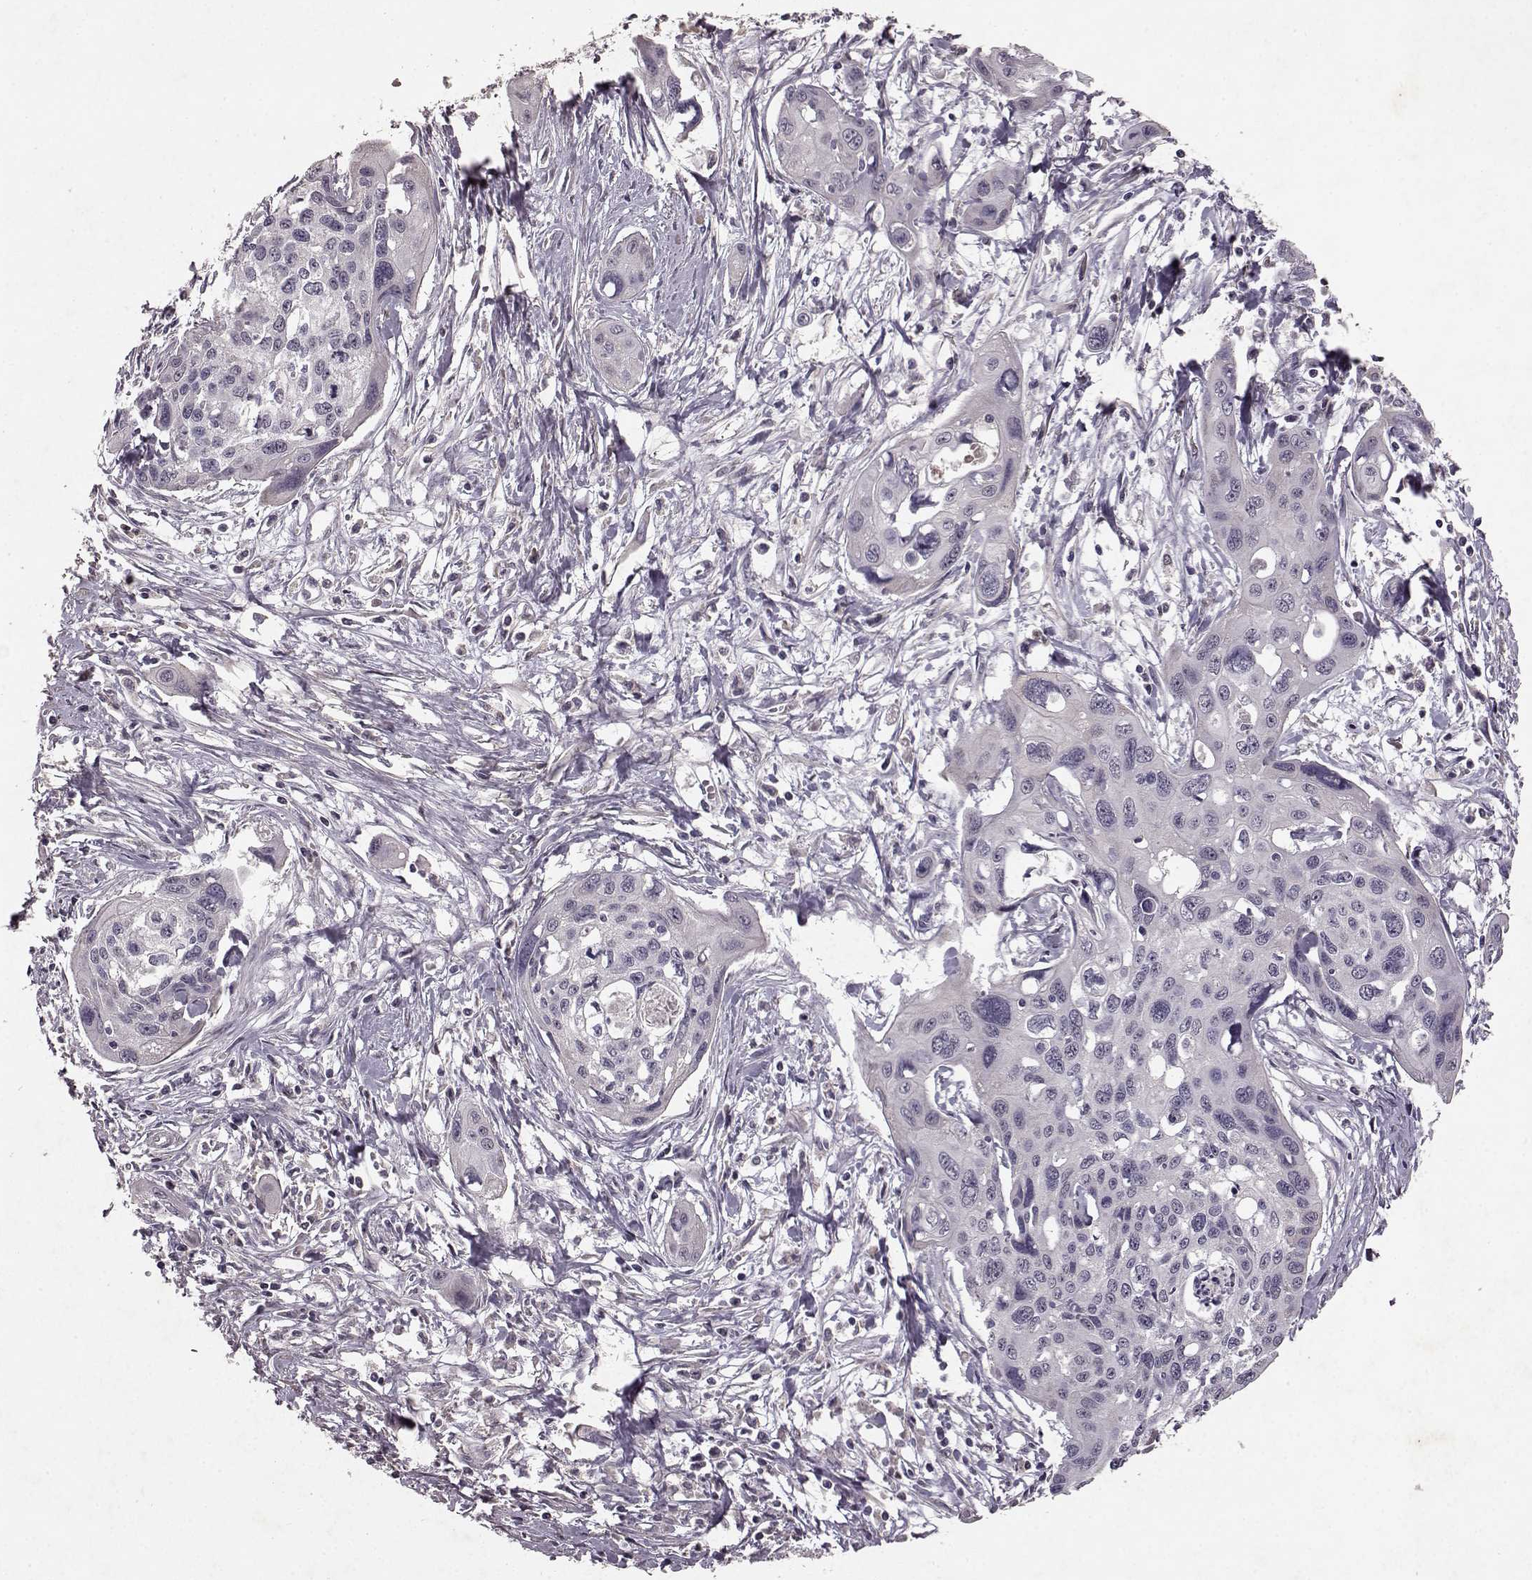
{"staining": {"intensity": "negative", "quantity": "none", "location": "none"}, "tissue": "cervical cancer", "cell_type": "Tumor cells", "image_type": "cancer", "snomed": [{"axis": "morphology", "description": "Squamous cell carcinoma, NOS"}, {"axis": "topography", "description": "Cervix"}], "caption": "Immunohistochemistry micrograph of human cervical squamous cell carcinoma stained for a protein (brown), which displays no expression in tumor cells.", "gene": "FRRS1L", "patient": {"sex": "female", "age": 31}}